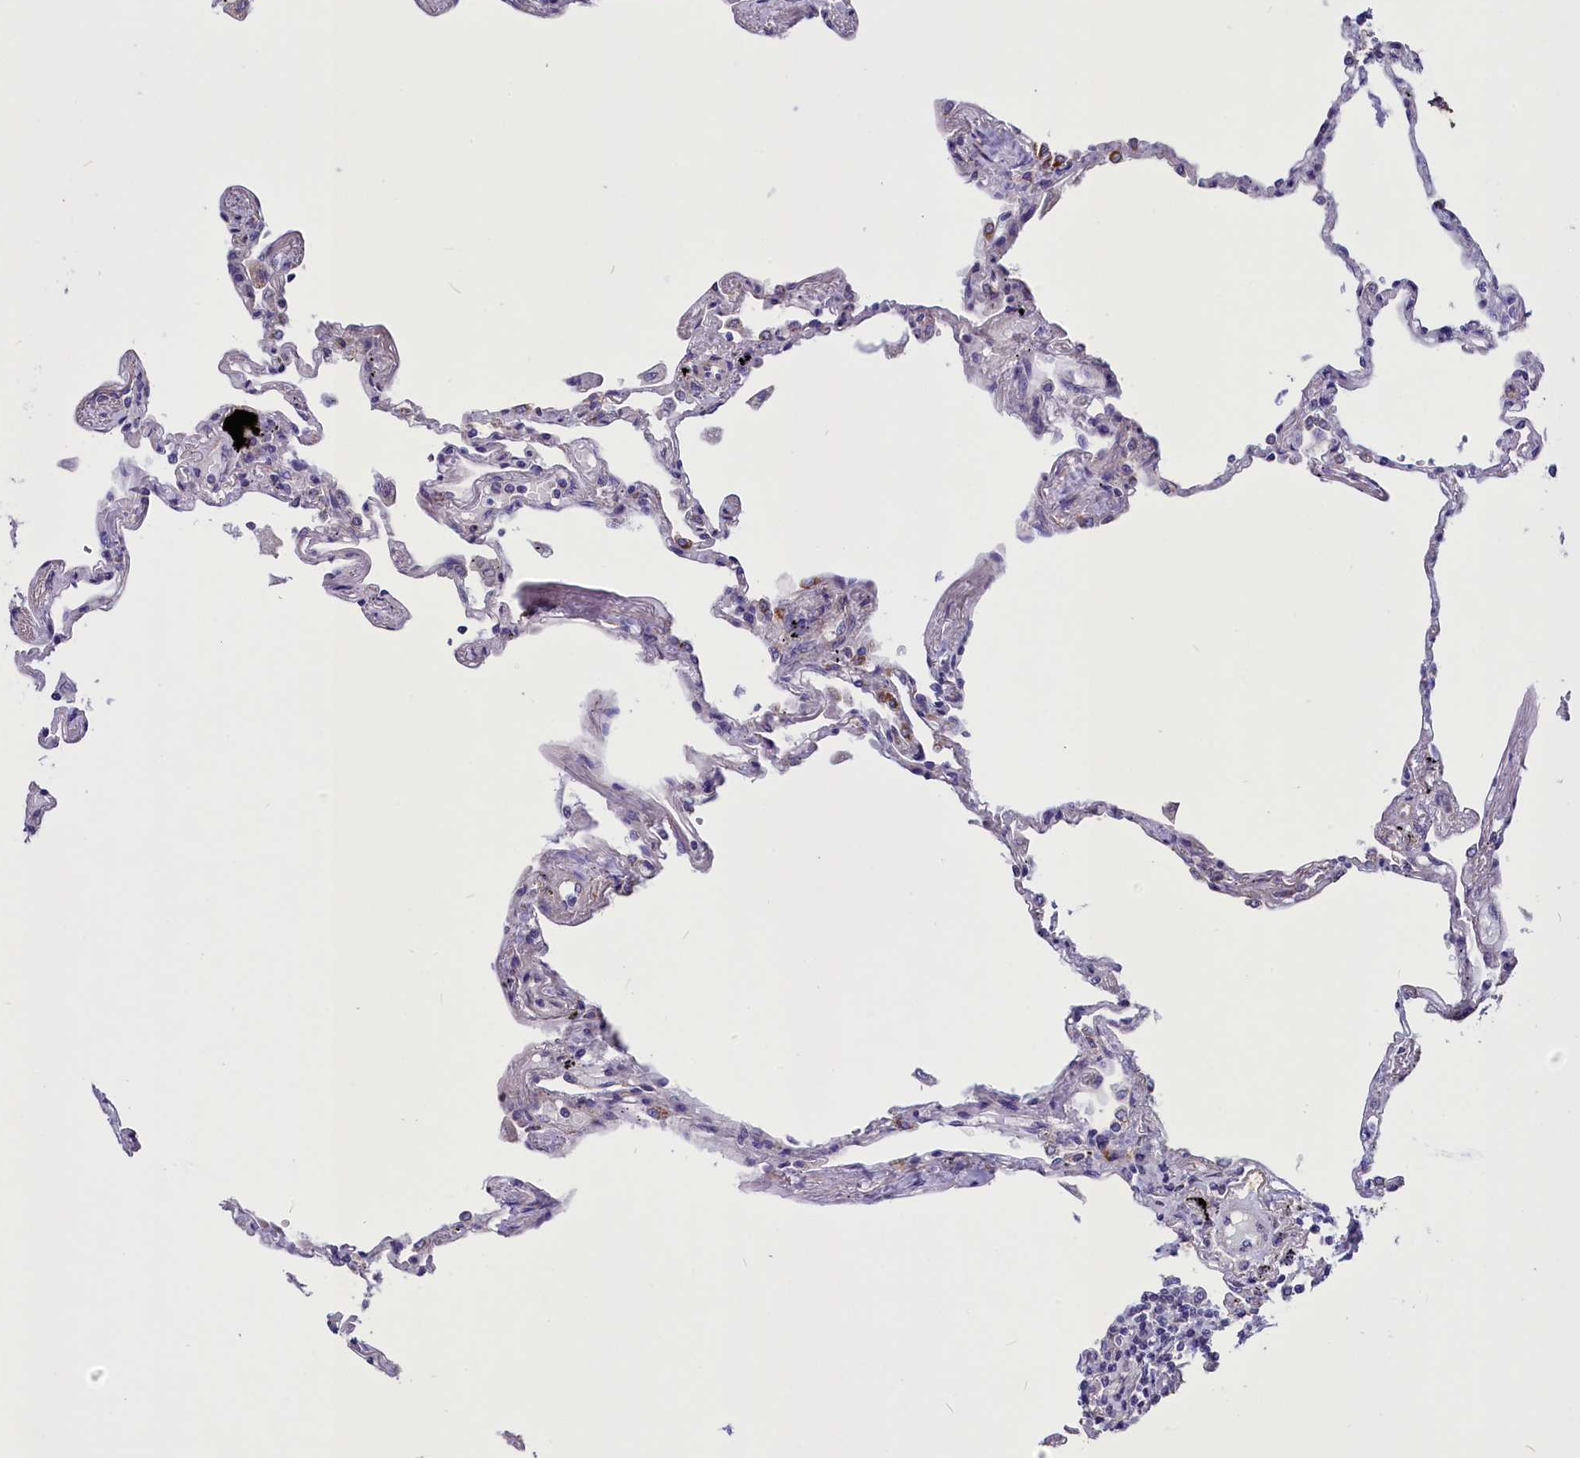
{"staining": {"intensity": "negative", "quantity": "none", "location": "none"}, "tissue": "lung", "cell_type": "Alveolar cells", "image_type": "normal", "snomed": [{"axis": "morphology", "description": "Normal tissue, NOS"}, {"axis": "topography", "description": "Lung"}], "caption": "Normal lung was stained to show a protein in brown. There is no significant positivity in alveolar cells.", "gene": "SCD5", "patient": {"sex": "female", "age": 67}}